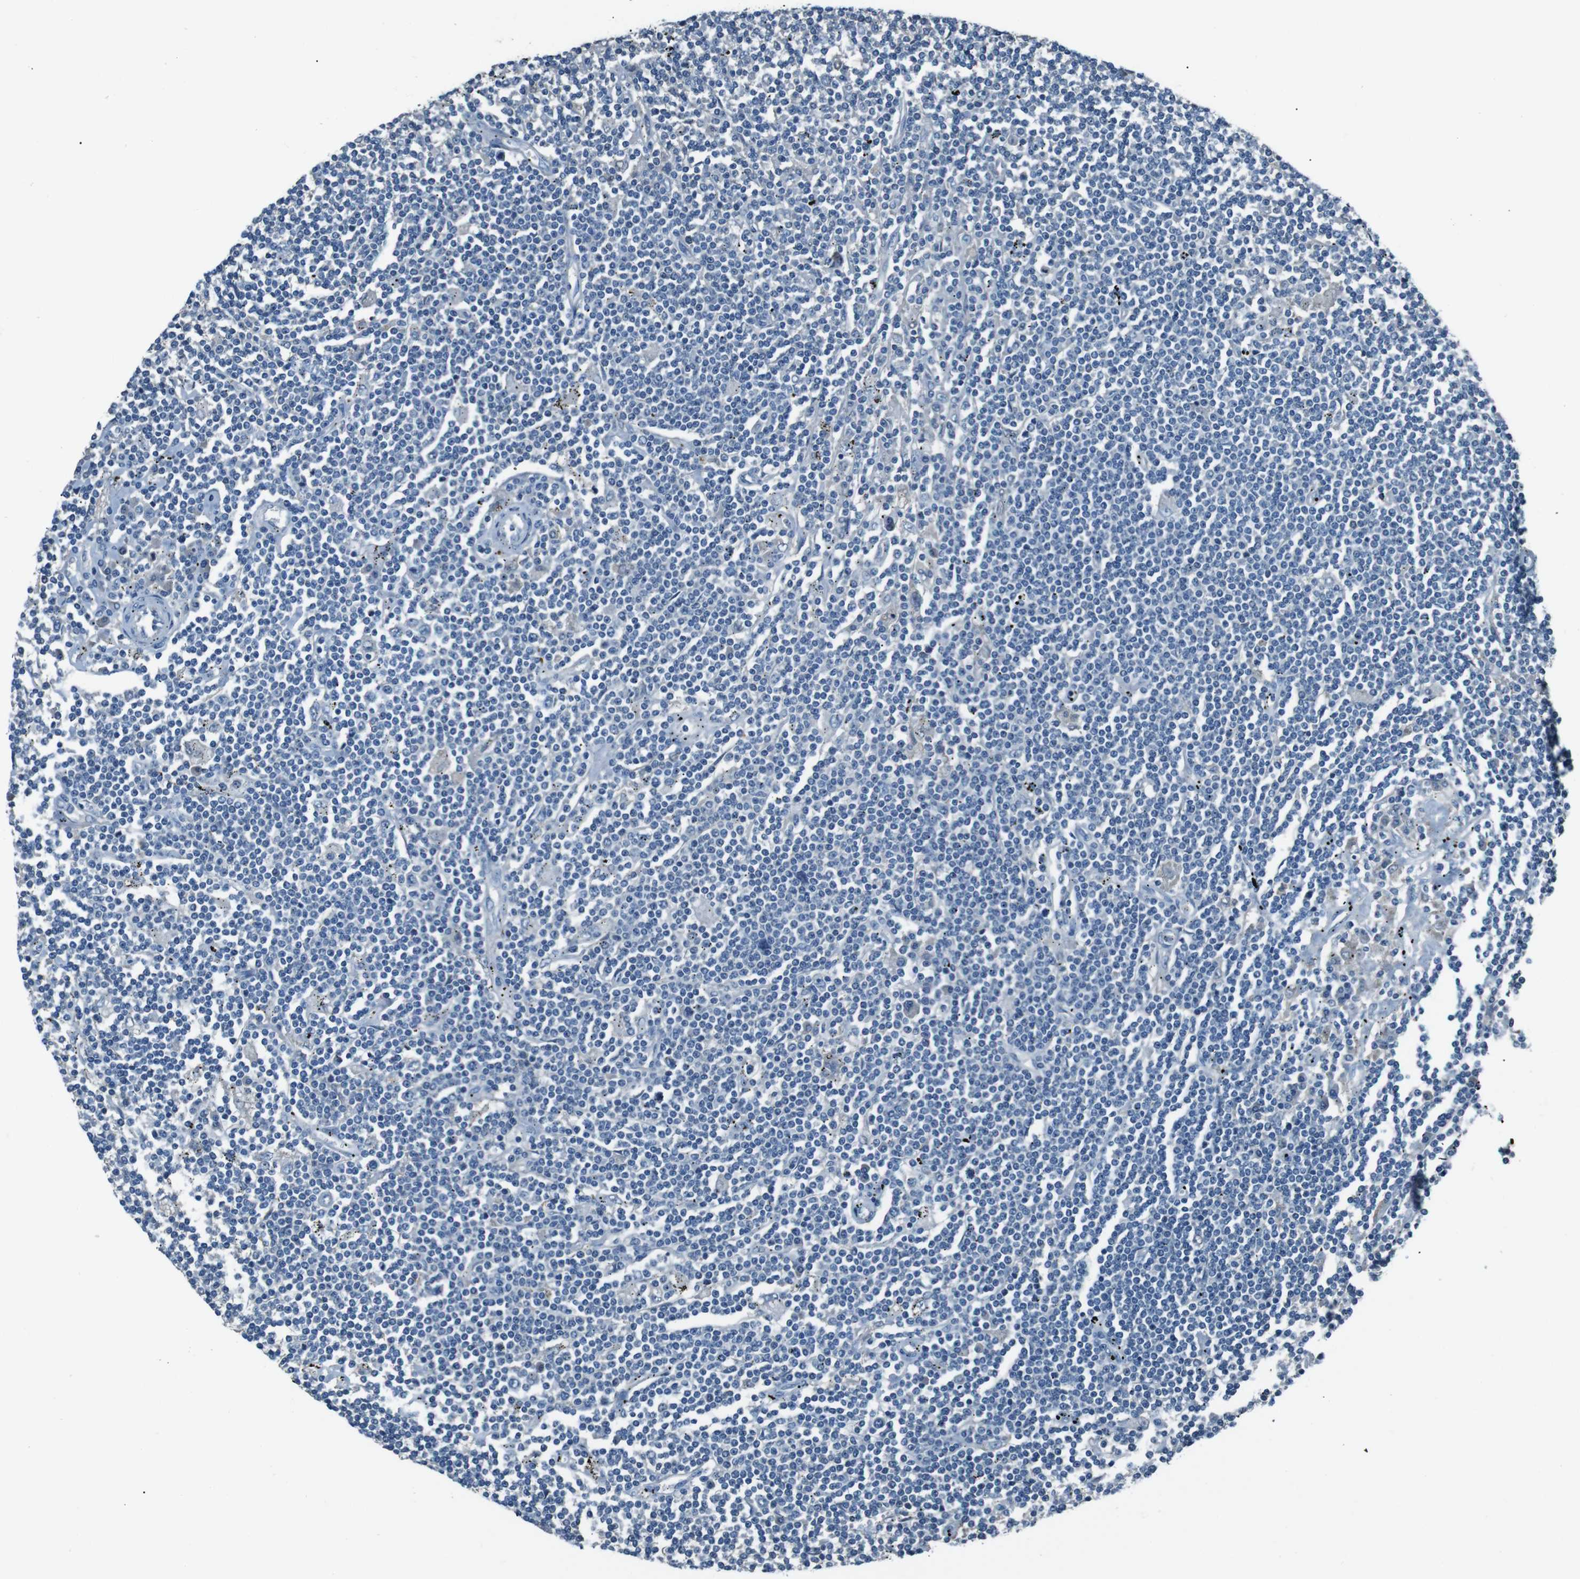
{"staining": {"intensity": "negative", "quantity": "none", "location": "none"}, "tissue": "lymphoma", "cell_type": "Tumor cells", "image_type": "cancer", "snomed": [{"axis": "morphology", "description": "Malignant lymphoma, non-Hodgkin's type, Low grade"}, {"axis": "topography", "description": "Spleen"}], "caption": "Immunohistochemical staining of human lymphoma exhibits no significant staining in tumor cells. The staining is performed using DAB (3,3'-diaminobenzidine) brown chromogen with nuclei counter-stained in using hematoxylin.", "gene": "LEP", "patient": {"sex": "male", "age": 76}}